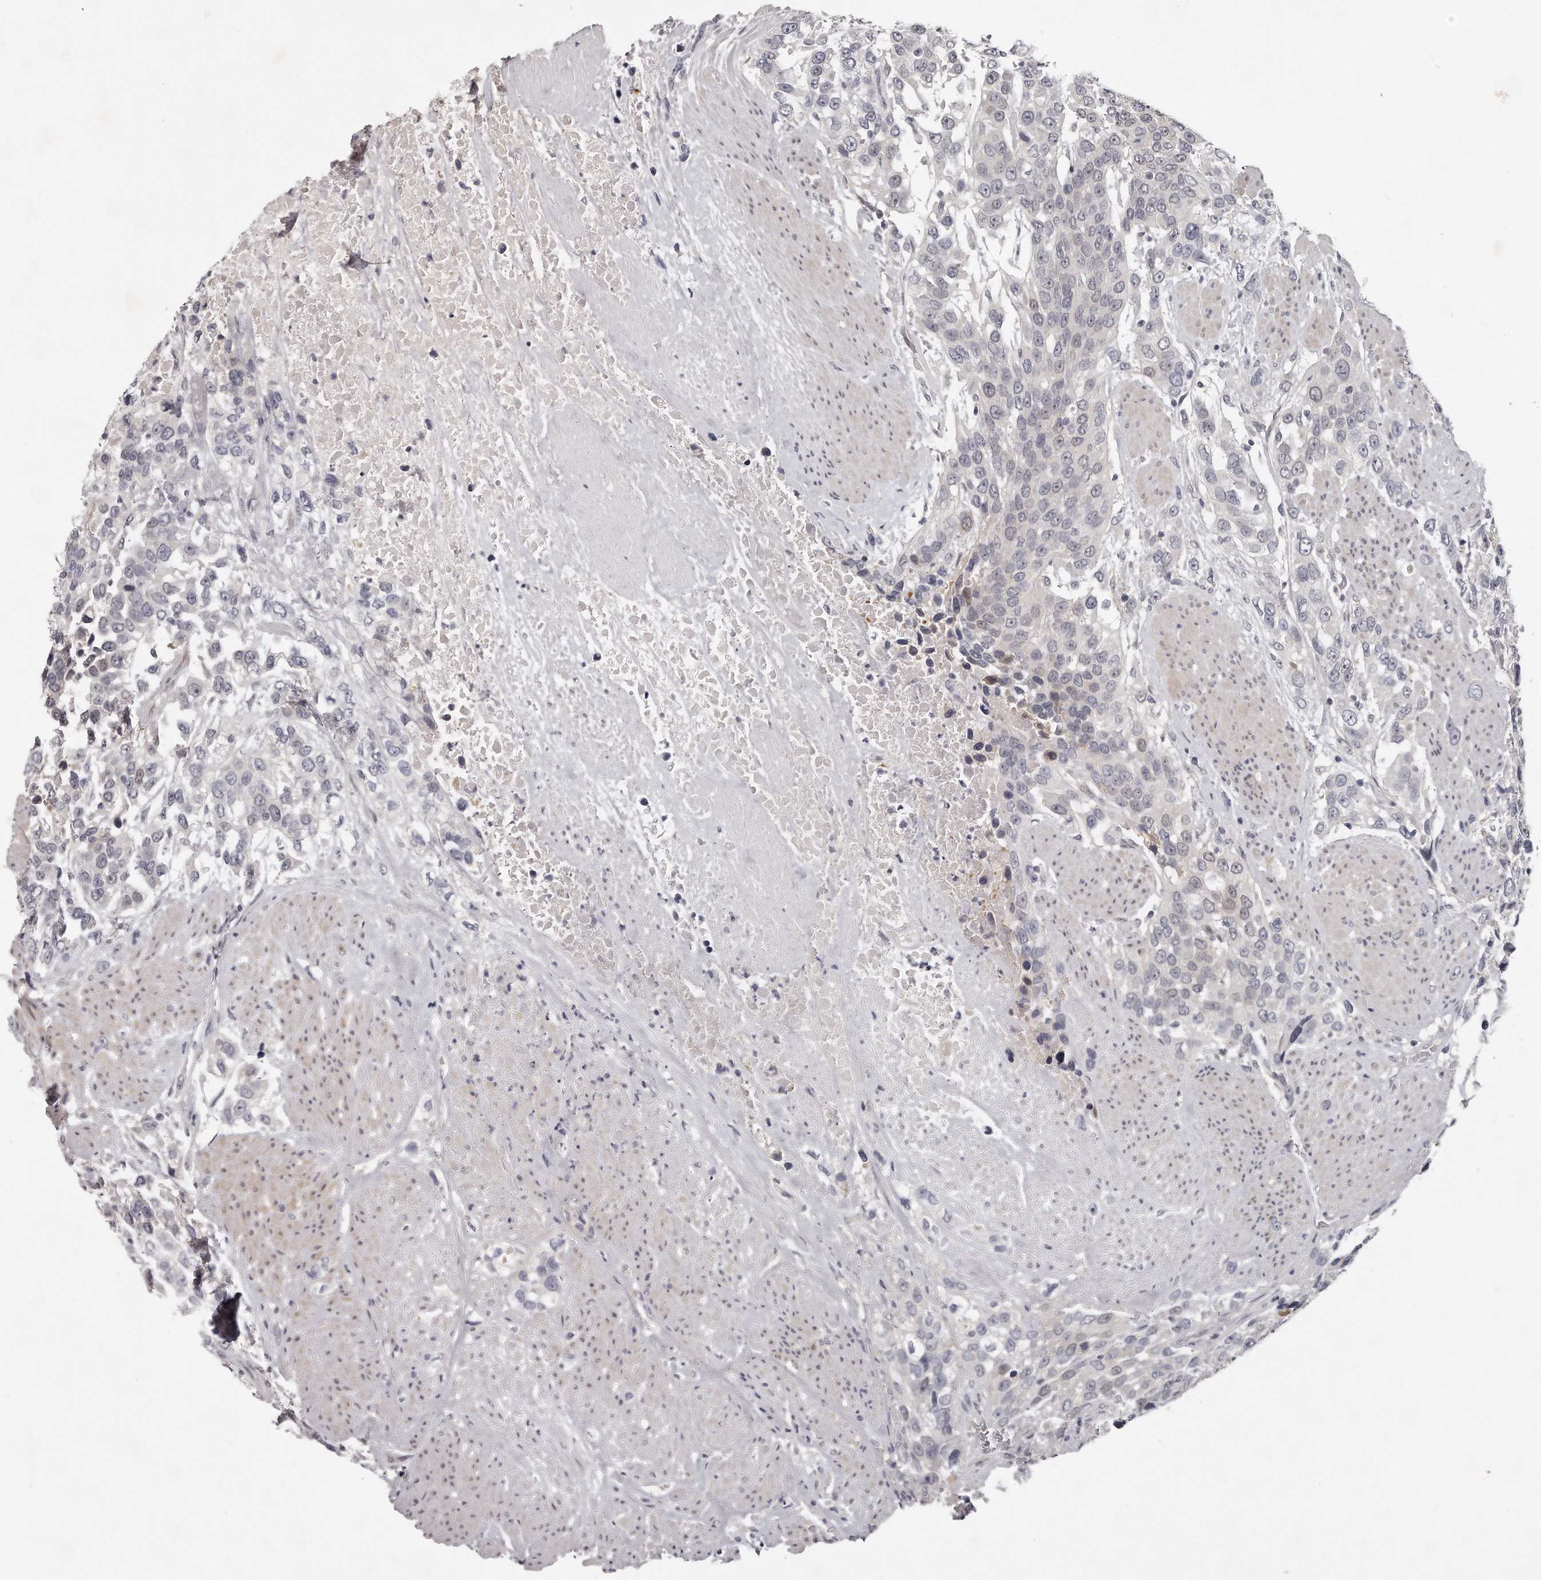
{"staining": {"intensity": "negative", "quantity": "none", "location": "none"}, "tissue": "urothelial cancer", "cell_type": "Tumor cells", "image_type": "cancer", "snomed": [{"axis": "morphology", "description": "Urothelial carcinoma, High grade"}, {"axis": "topography", "description": "Urinary bladder"}], "caption": "This is an immunohistochemistry image of urothelial carcinoma (high-grade). There is no positivity in tumor cells.", "gene": "GGCT", "patient": {"sex": "female", "age": 80}}